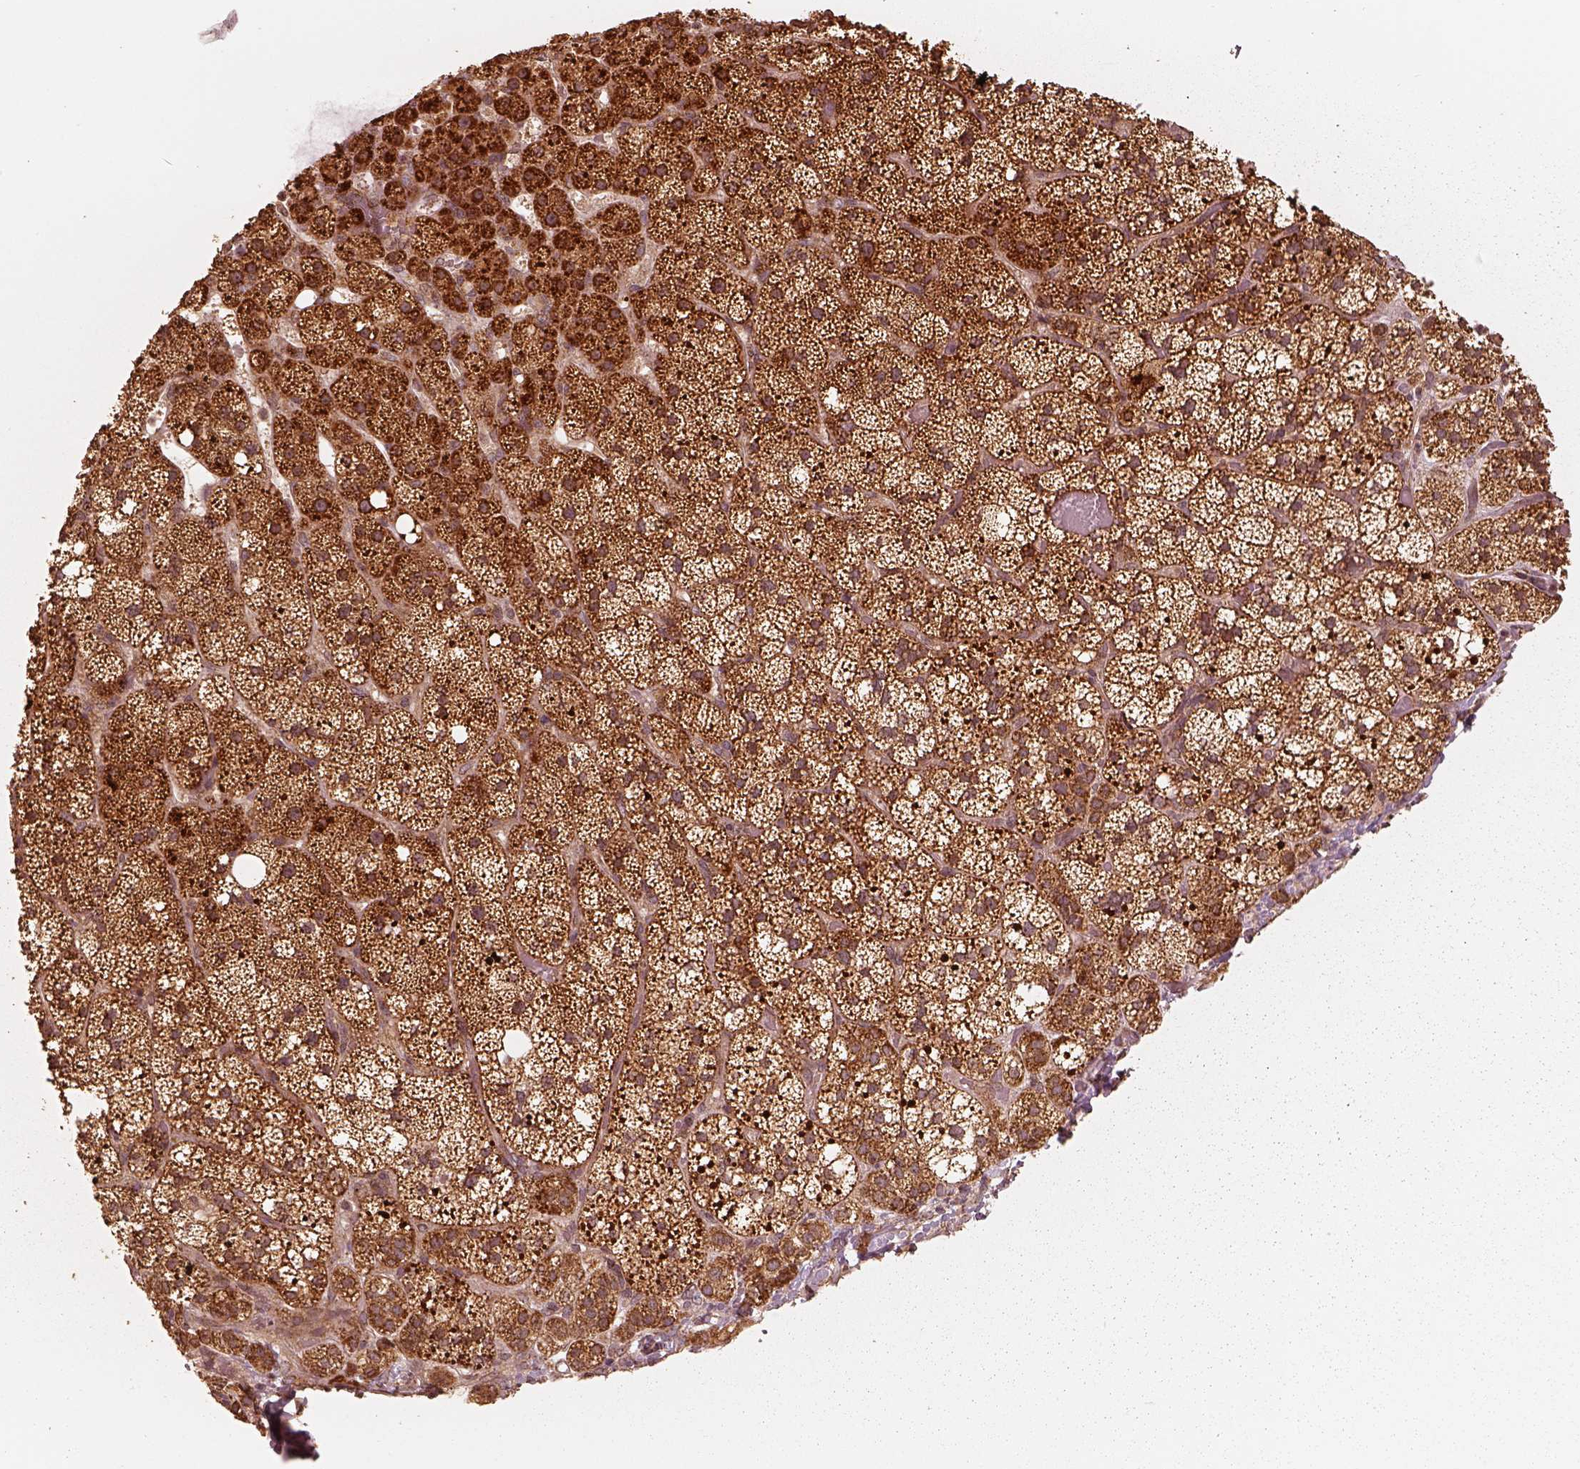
{"staining": {"intensity": "strong", "quantity": ">75%", "location": "cytoplasmic/membranous"}, "tissue": "adrenal gland", "cell_type": "Glandular cells", "image_type": "normal", "snomed": [{"axis": "morphology", "description": "Normal tissue, NOS"}, {"axis": "topography", "description": "Adrenal gland"}], "caption": "Glandular cells demonstrate high levels of strong cytoplasmic/membranous expression in approximately >75% of cells in normal human adrenal gland. (DAB = brown stain, brightfield microscopy at high magnification).", "gene": "DNAJC25", "patient": {"sex": "male", "age": 53}}